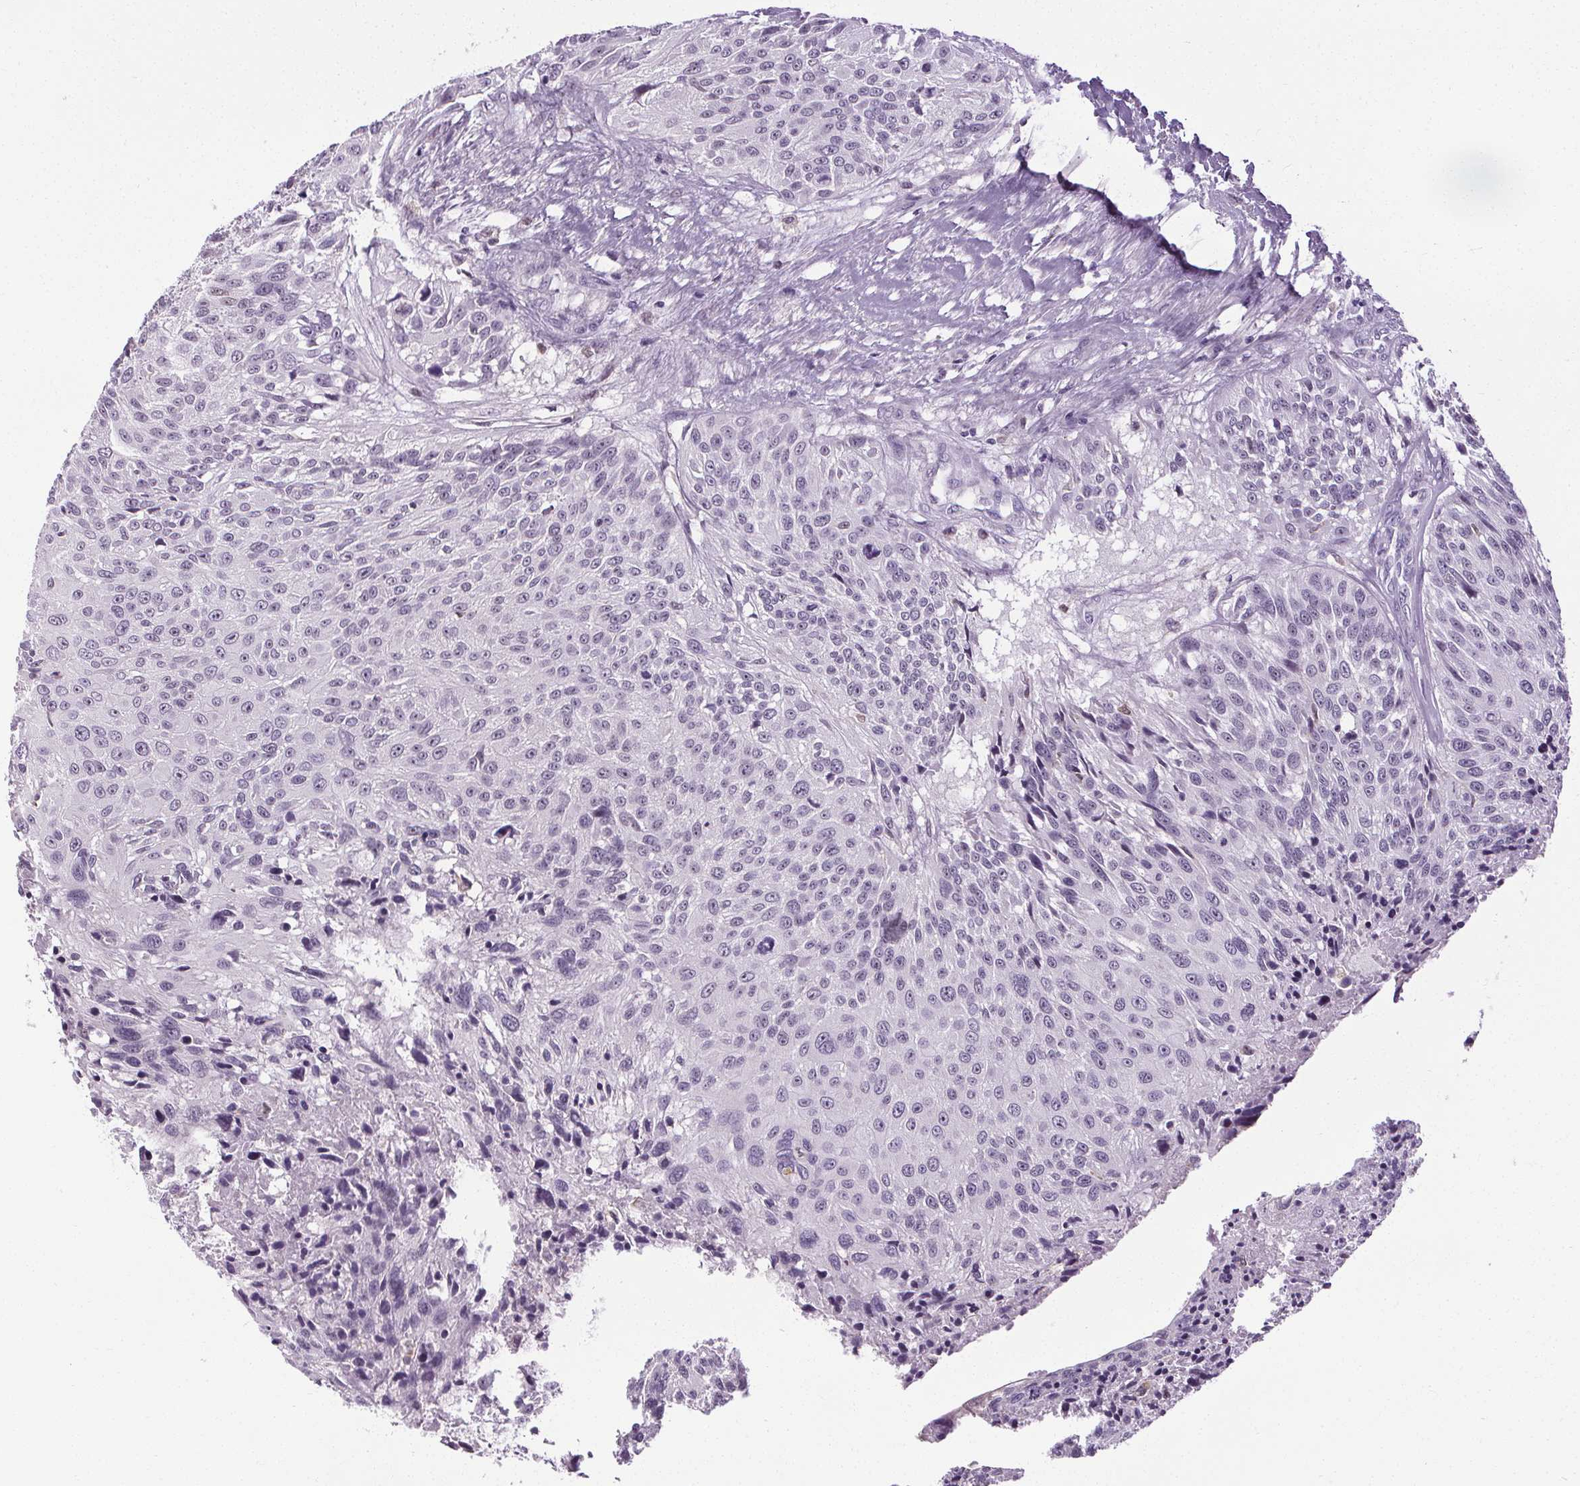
{"staining": {"intensity": "negative", "quantity": "none", "location": "none"}, "tissue": "urothelial cancer", "cell_type": "Tumor cells", "image_type": "cancer", "snomed": [{"axis": "morphology", "description": "Urothelial carcinoma, NOS"}, {"axis": "topography", "description": "Urinary bladder"}], "caption": "Transitional cell carcinoma was stained to show a protein in brown. There is no significant expression in tumor cells.", "gene": "TMEM240", "patient": {"sex": "male", "age": 55}}